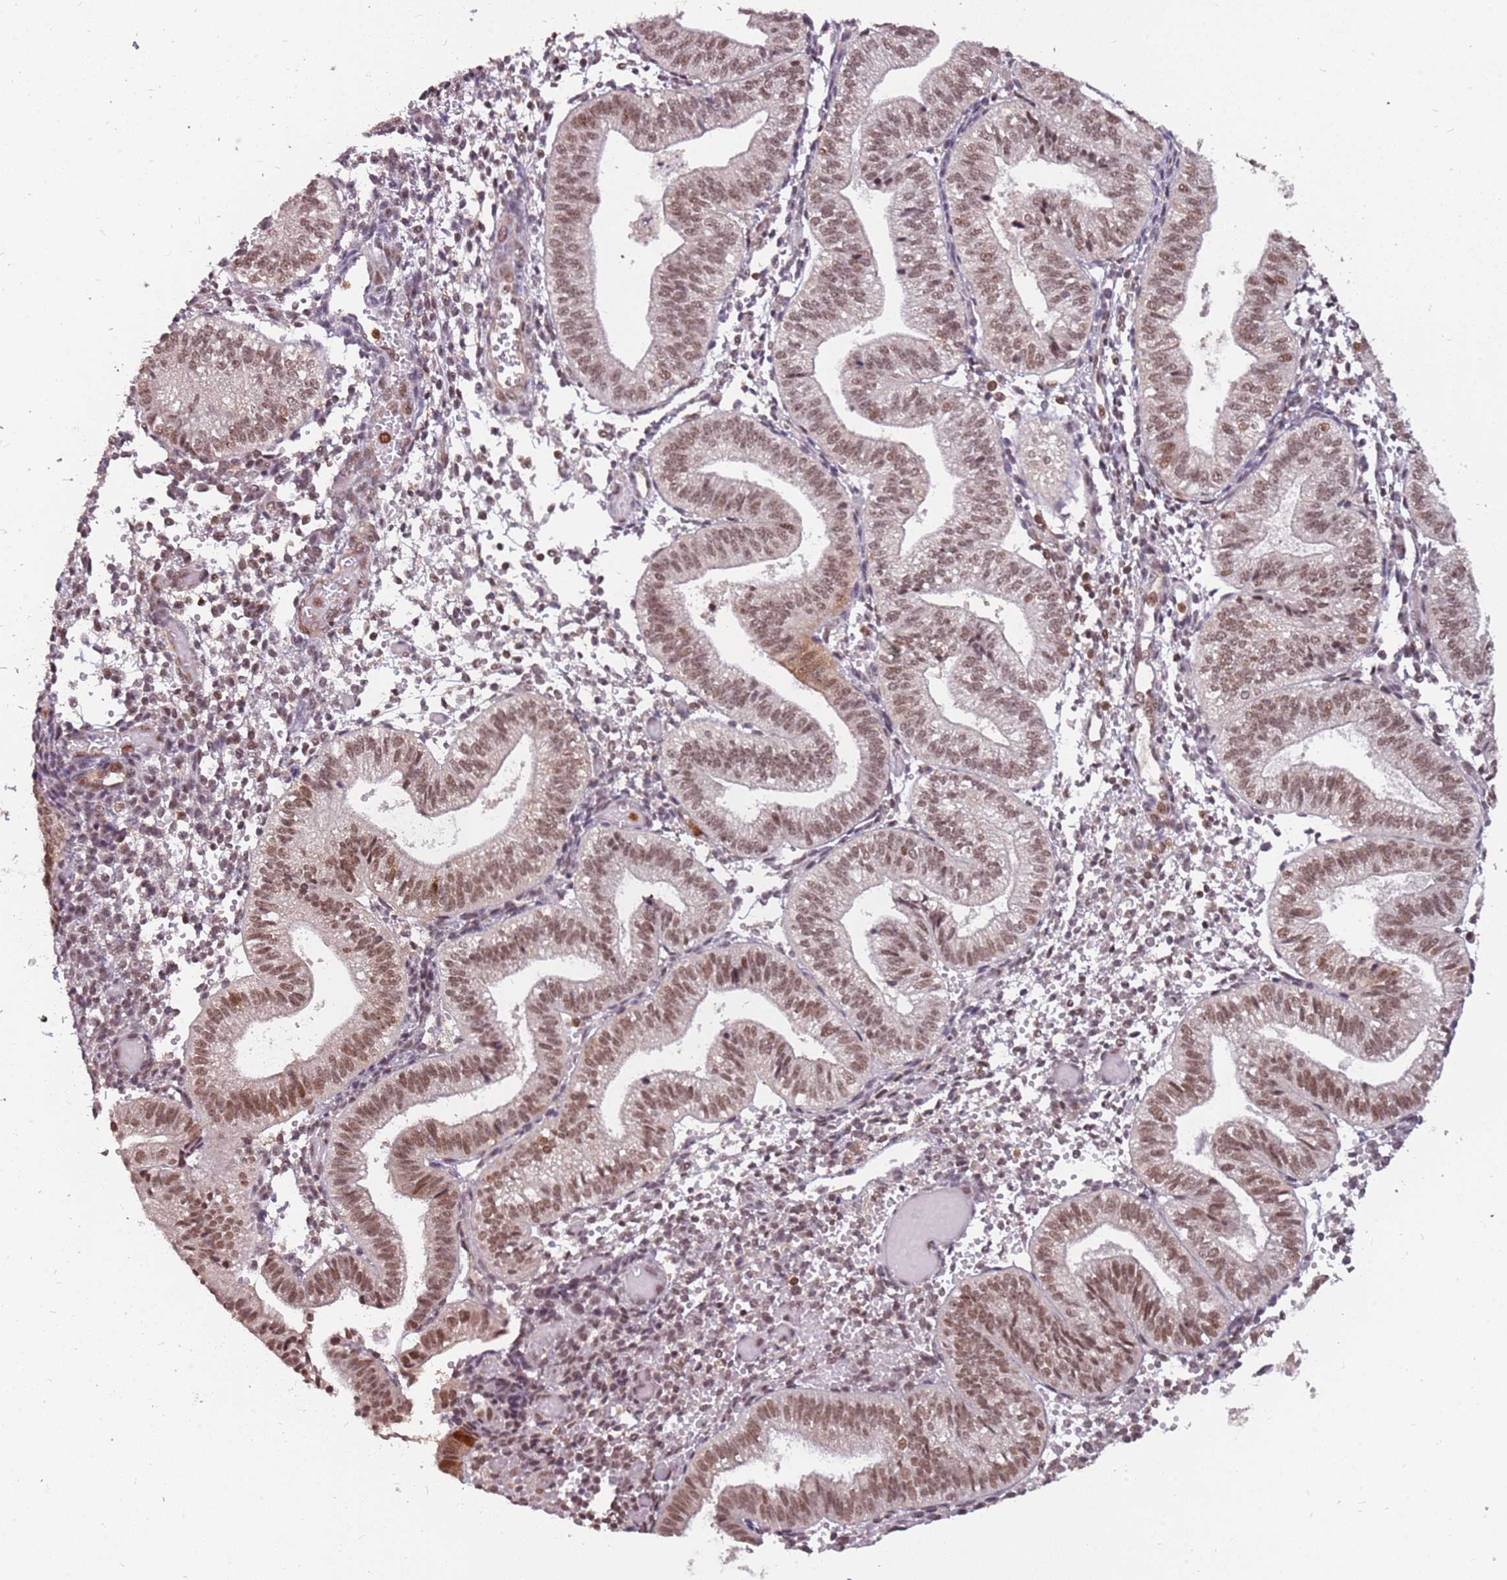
{"staining": {"intensity": "moderate", "quantity": "25%-75%", "location": "cytoplasmic/membranous,nuclear"}, "tissue": "endometrium", "cell_type": "Cells in endometrial stroma", "image_type": "normal", "snomed": [{"axis": "morphology", "description": "Normal tissue, NOS"}, {"axis": "topography", "description": "Endometrium"}], "caption": "Benign endometrium was stained to show a protein in brown. There is medium levels of moderate cytoplasmic/membranous,nuclear staining in approximately 25%-75% of cells in endometrial stroma.", "gene": "GBP2", "patient": {"sex": "female", "age": 34}}